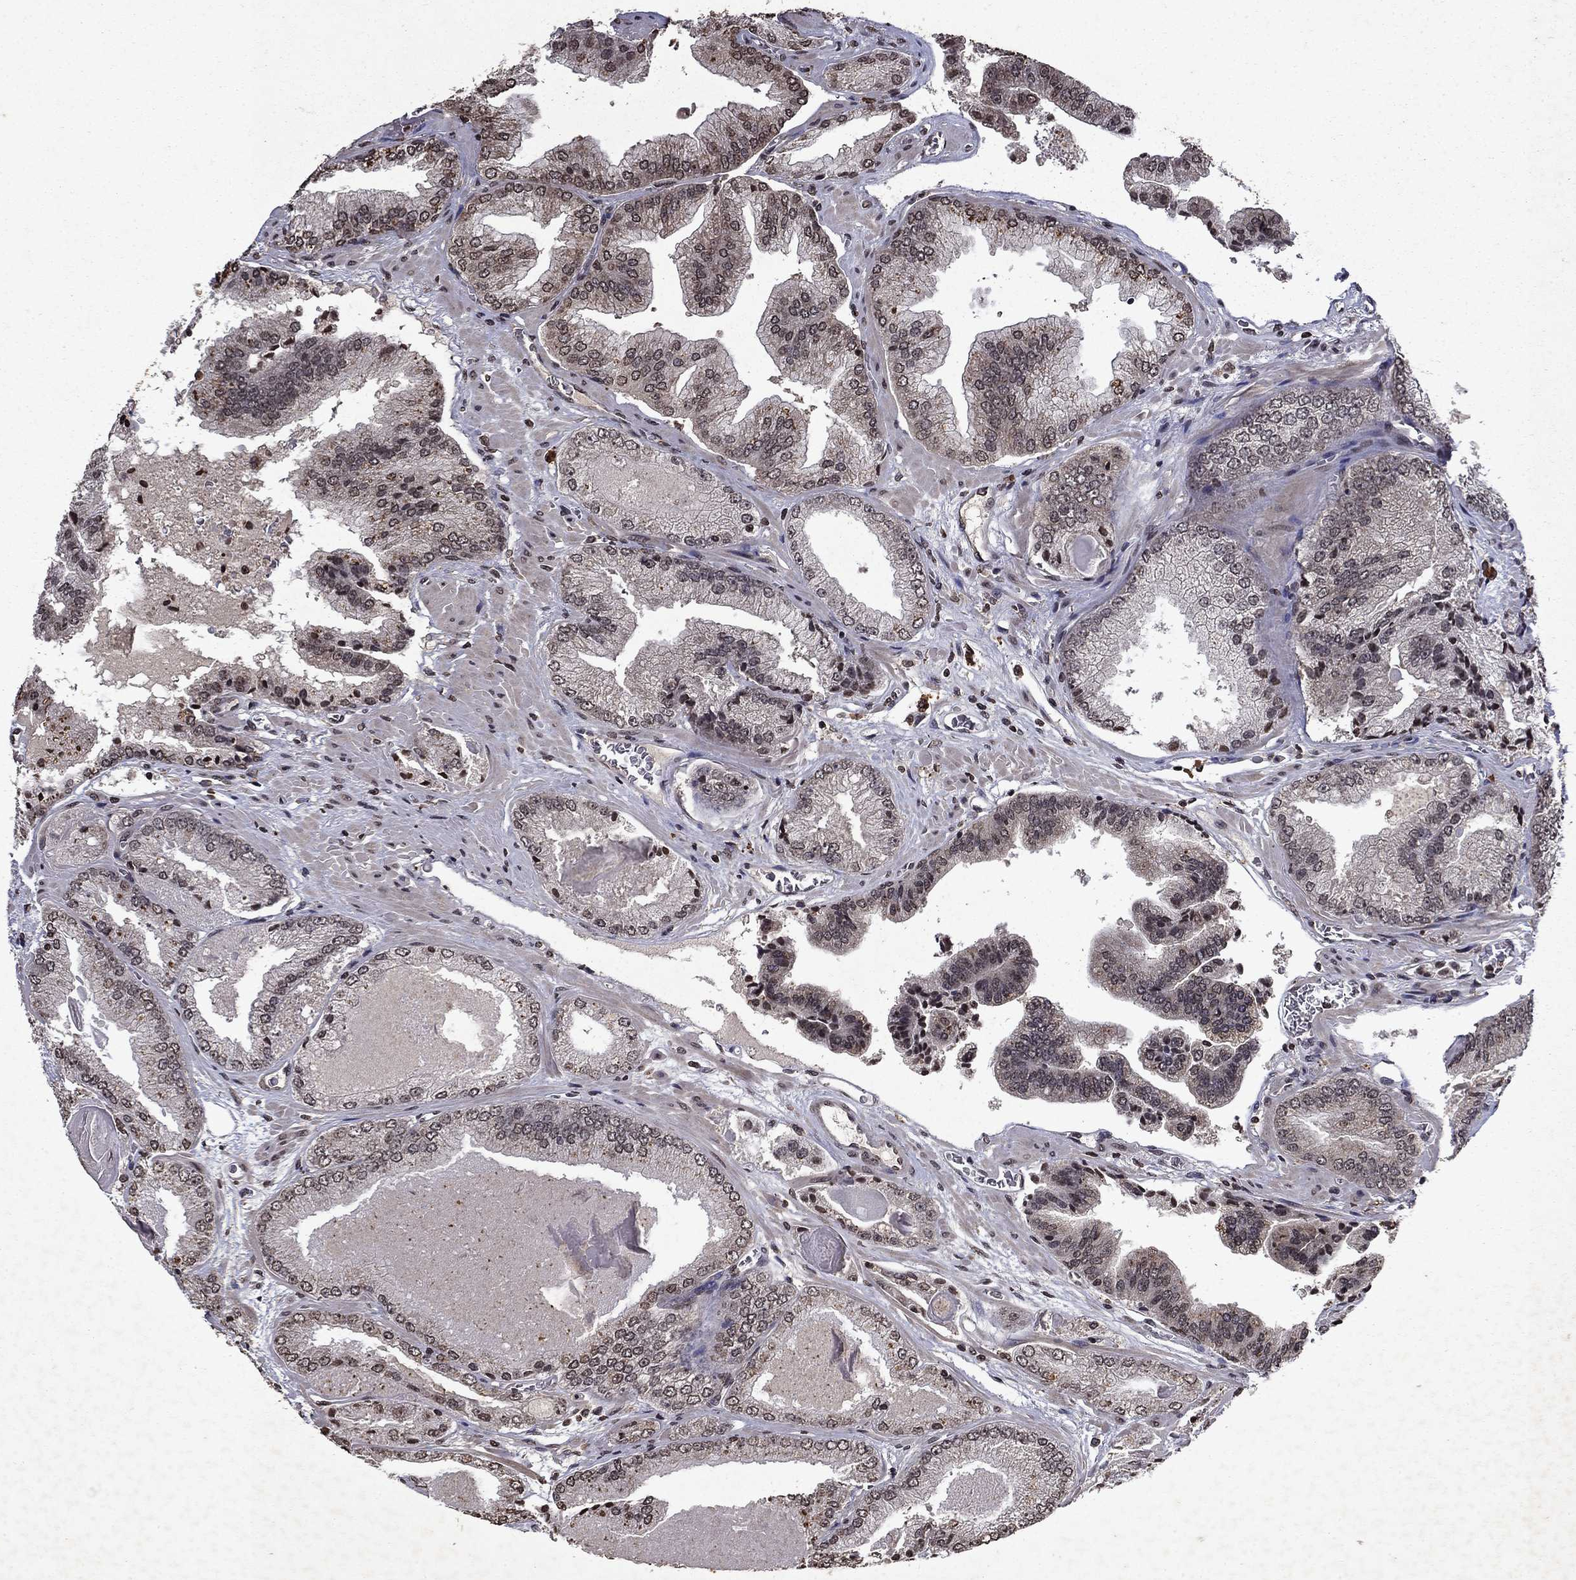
{"staining": {"intensity": "weak", "quantity": "25%-75%", "location": "cytoplasmic/membranous,nuclear"}, "tissue": "prostate cancer", "cell_type": "Tumor cells", "image_type": "cancer", "snomed": [{"axis": "morphology", "description": "Adenocarcinoma, Low grade"}, {"axis": "topography", "description": "Prostate"}], "caption": "IHC of low-grade adenocarcinoma (prostate) shows low levels of weak cytoplasmic/membranous and nuclear staining in about 25%-75% of tumor cells. (Brightfield microscopy of DAB IHC at high magnification).", "gene": "PIN4", "patient": {"sex": "male", "age": 72}}